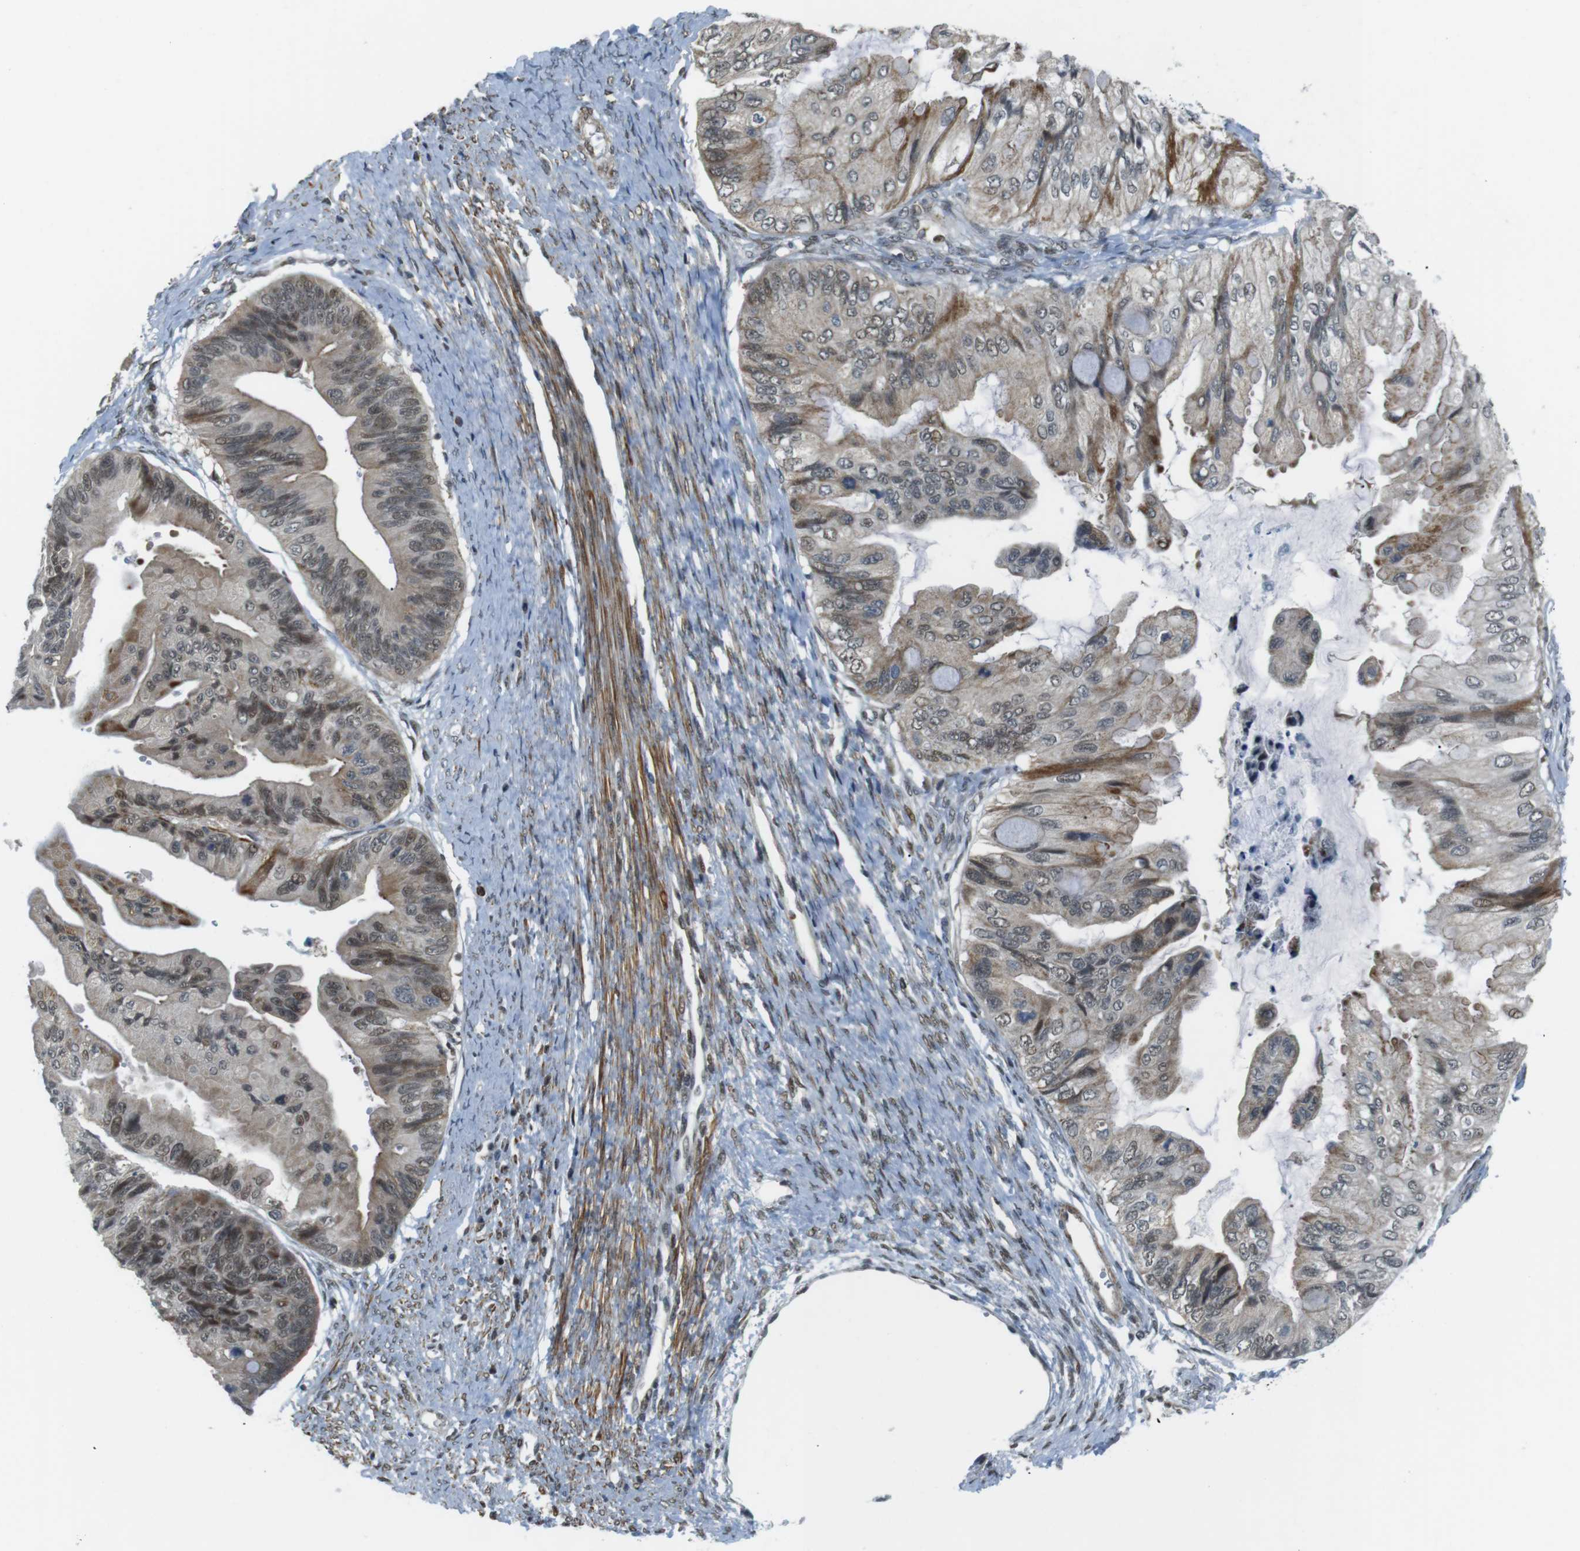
{"staining": {"intensity": "moderate", "quantity": "25%-75%", "location": "cytoplasmic/membranous,nuclear"}, "tissue": "ovarian cancer", "cell_type": "Tumor cells", "image_type": "cancer", "snomed": [{"axis": "morphology", "description": "Cystadenocarcinoma, mucinous, NOS"}, {"axis": "topography", "description": "Ovary"}], "caption": "The histopathology image demonstrates a brown stain indicating the presence of a protein in the cytoplasmic/membranous and nuclear of tumor cells in mucinous cystadenocarcinoma (ovarian). (DAB (3,3'-diaminobenzidine) = brown stain, brightfield microscopy at high magnification).", "gene": "USP7", "patient": {"sex": "female", "age": 61}}